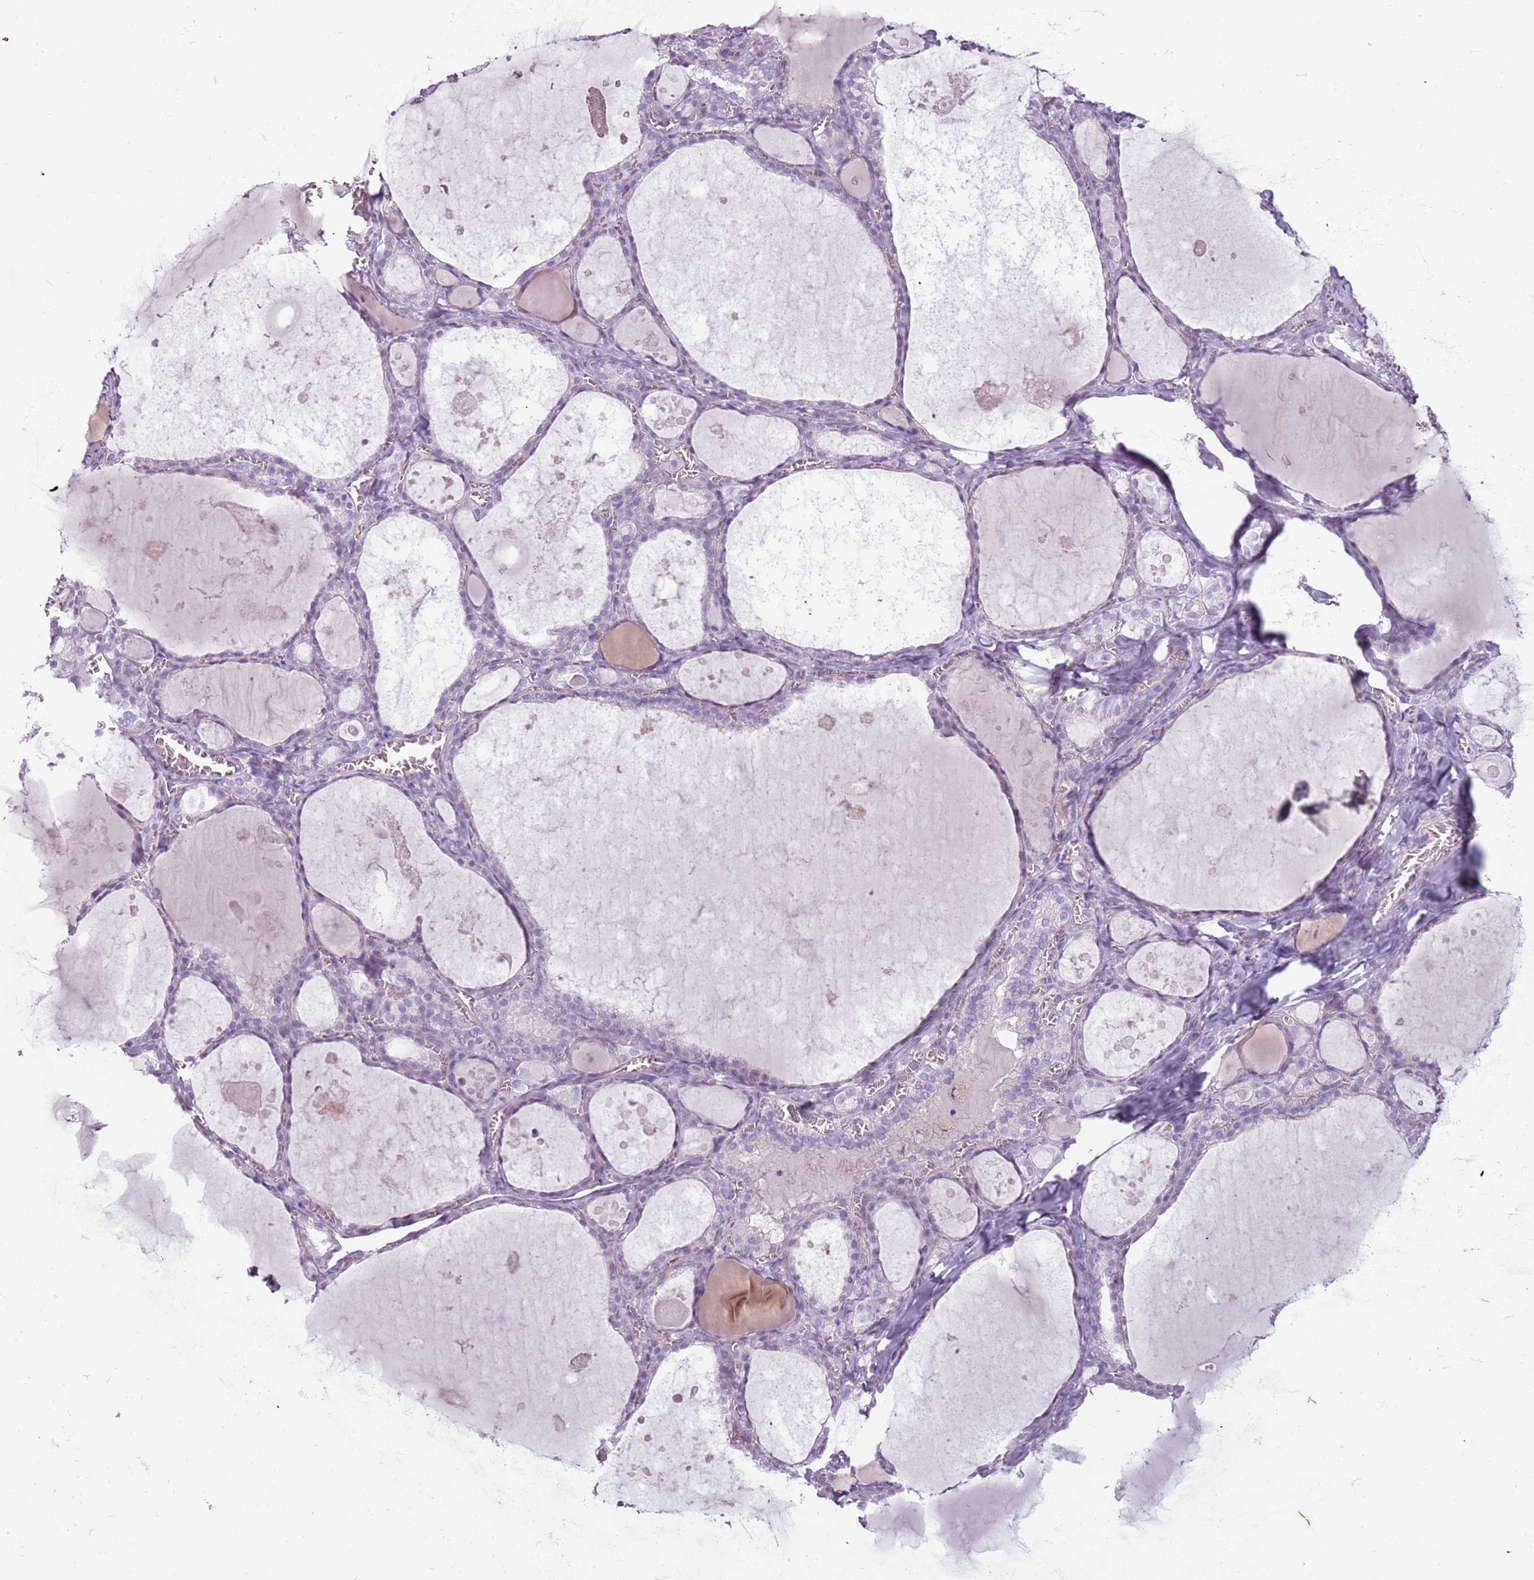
{"staining": {"intensity": "negative", "quantity": "none", "location": "none"}, "tissue": "thyroid gland", "cell_type": "Glandular cells", "image_type": "normal", "snomed": [{"axis": "morphology", "description": "Normal tissue, NOS"}, {"axis": "topography", "description": "Thyroid gland"}], "caption": "An immunohistochemistry (IHC) image of normal thyroid gland is shown. There is no staining in glandular cells of thyroid gland. (DAB (3,3'-diaminobenzidine) immunohistochemistry (IHC) visualized using brightfield microscopy, high magnification).", "gene": "RFX2", "patient": {"sex": "male", "age": 56}}